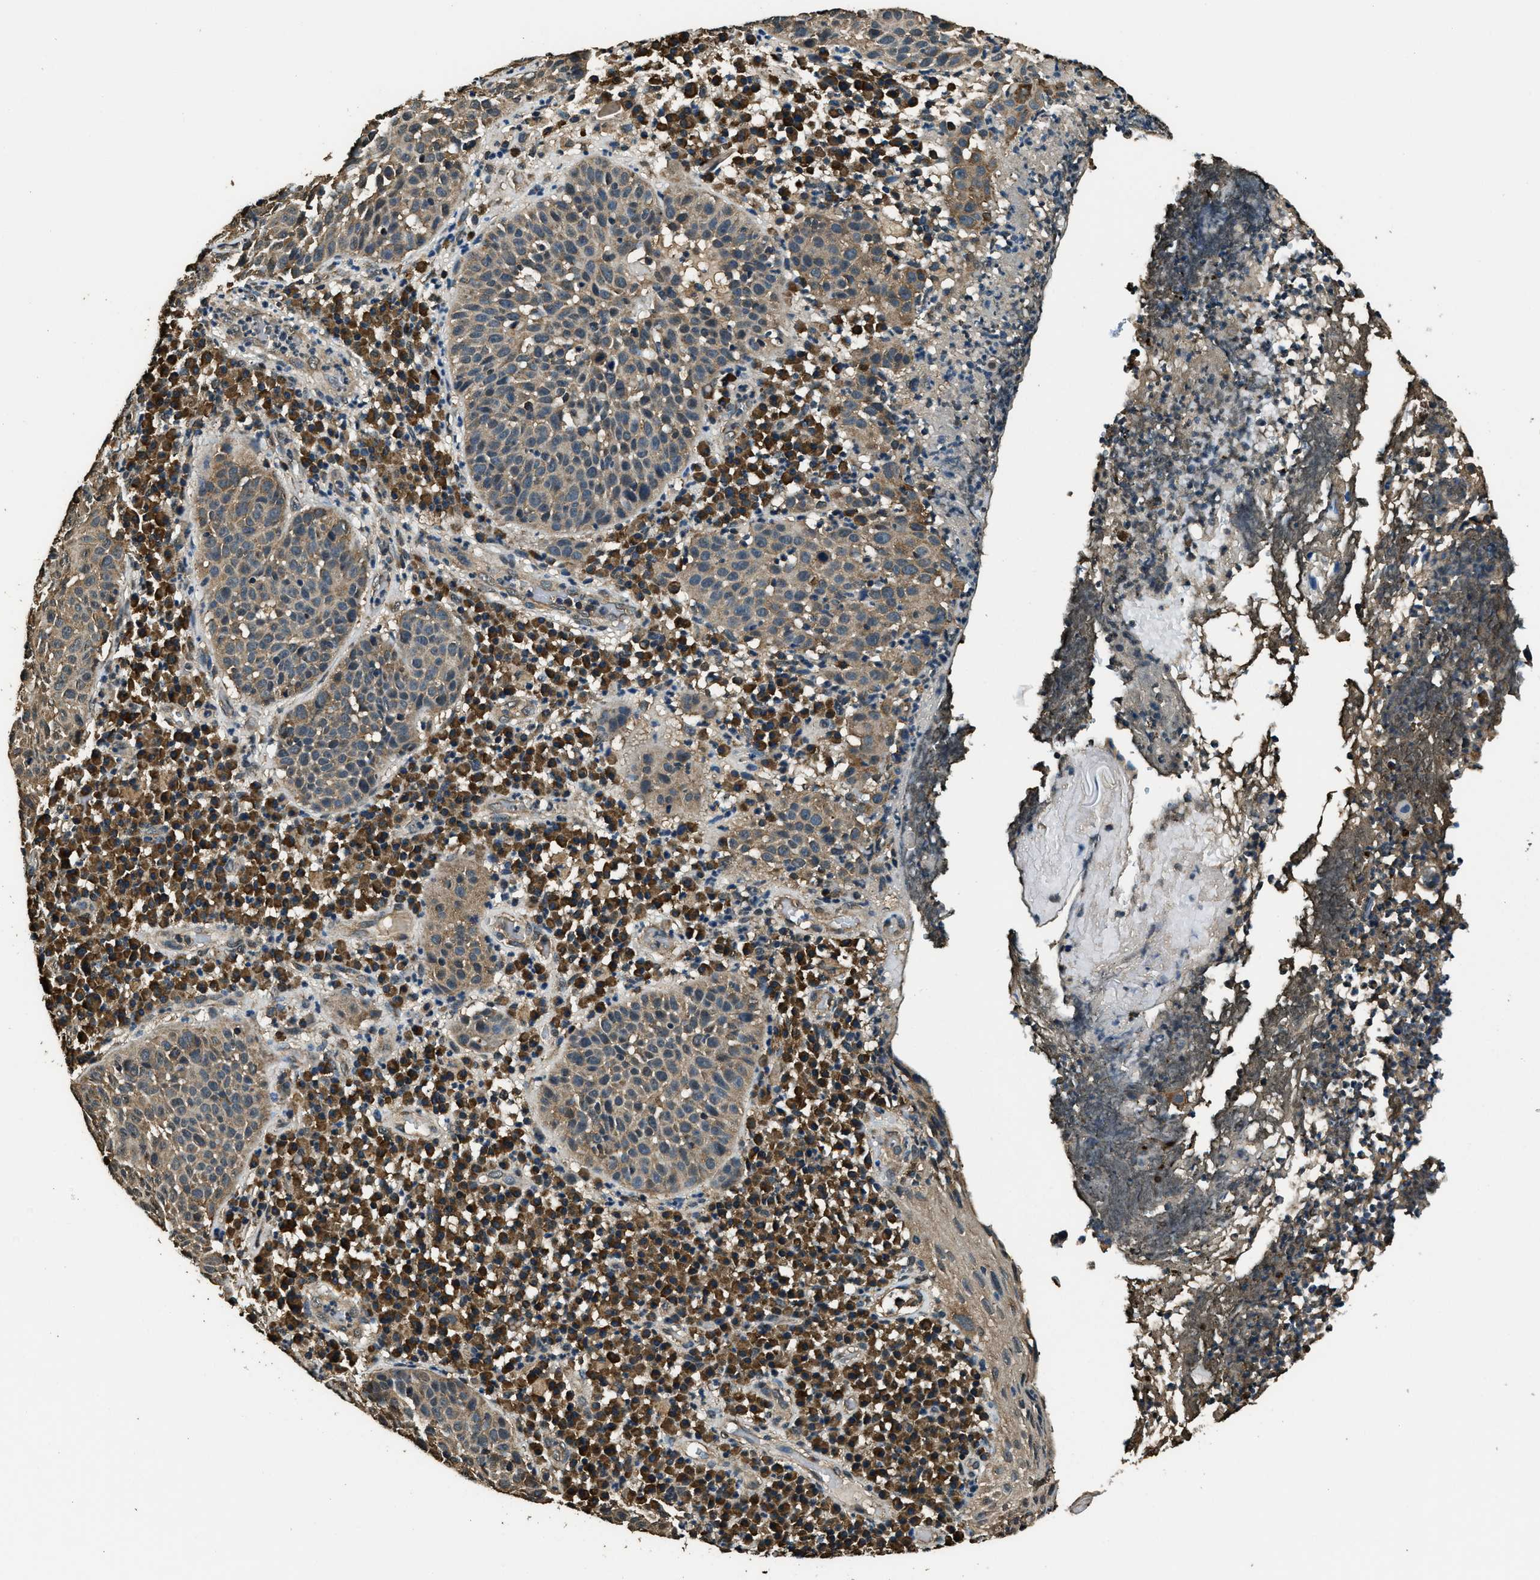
{"staining": {"intensity": "weak", "quantity": ">75%", "location": "cytoplasmic/membranous"}, "tissue": "skin cancer", "cell_type": "Tumor cells", "image_type": "cancer", "snomed": [{"axis": "morphology", "description": "Squamous cell carcinoma in situ, NOS"}, {"axis": "morphology", "description": "Squamous cell carcinoma, NOS"}, {"axis": "topography", "description": "Skin"}], "caption": "A micrograph of human skin squamous cell carcinoma stained for a protein exhibits weak cytoplasmic/membranous brown staining in tumor cells.", "gene": "SALL3", "patient": {"sex": "male", "age": 93}}